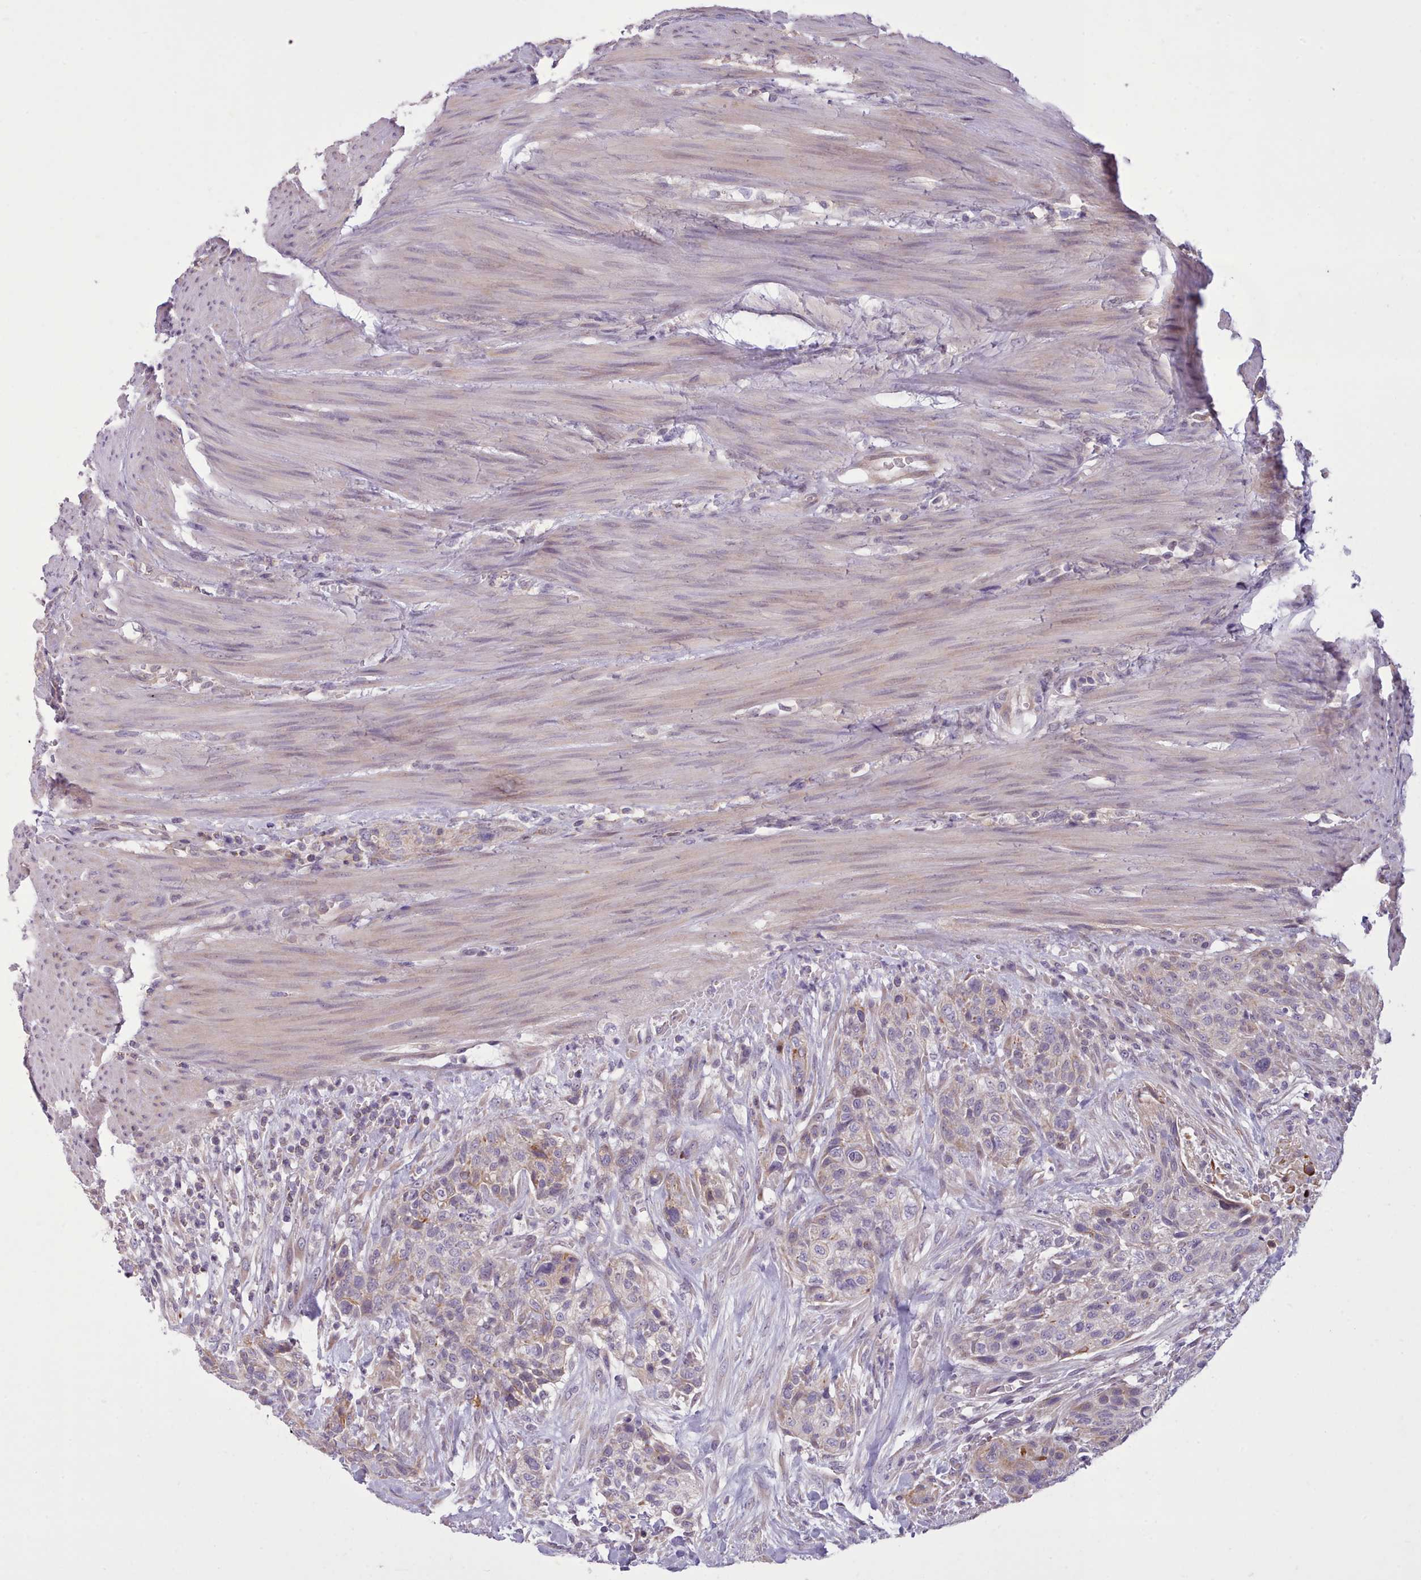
{"staining": {"intensity": "moderate", "quantity": "<25%", "location": "cytoplasmic/membranous"}, "tissue": "urothelial cancer", "cell_type": "Tumor cells", "image_type": "cancer", "snomed": [{"axis": "morphology", "description": "Urothelial carcinoma, High grade"}, {"axis": "topography", "description": "Urinary bladder"}], "caption": "High-grade urothelial carcinoma tissue shows moderate cytoplasmic/membranous staining in about <25% of tumor cells, visualized by immunohistochemistry.", "gene": "NMRK1", "patient": {"sex": "male", "age": 35}}